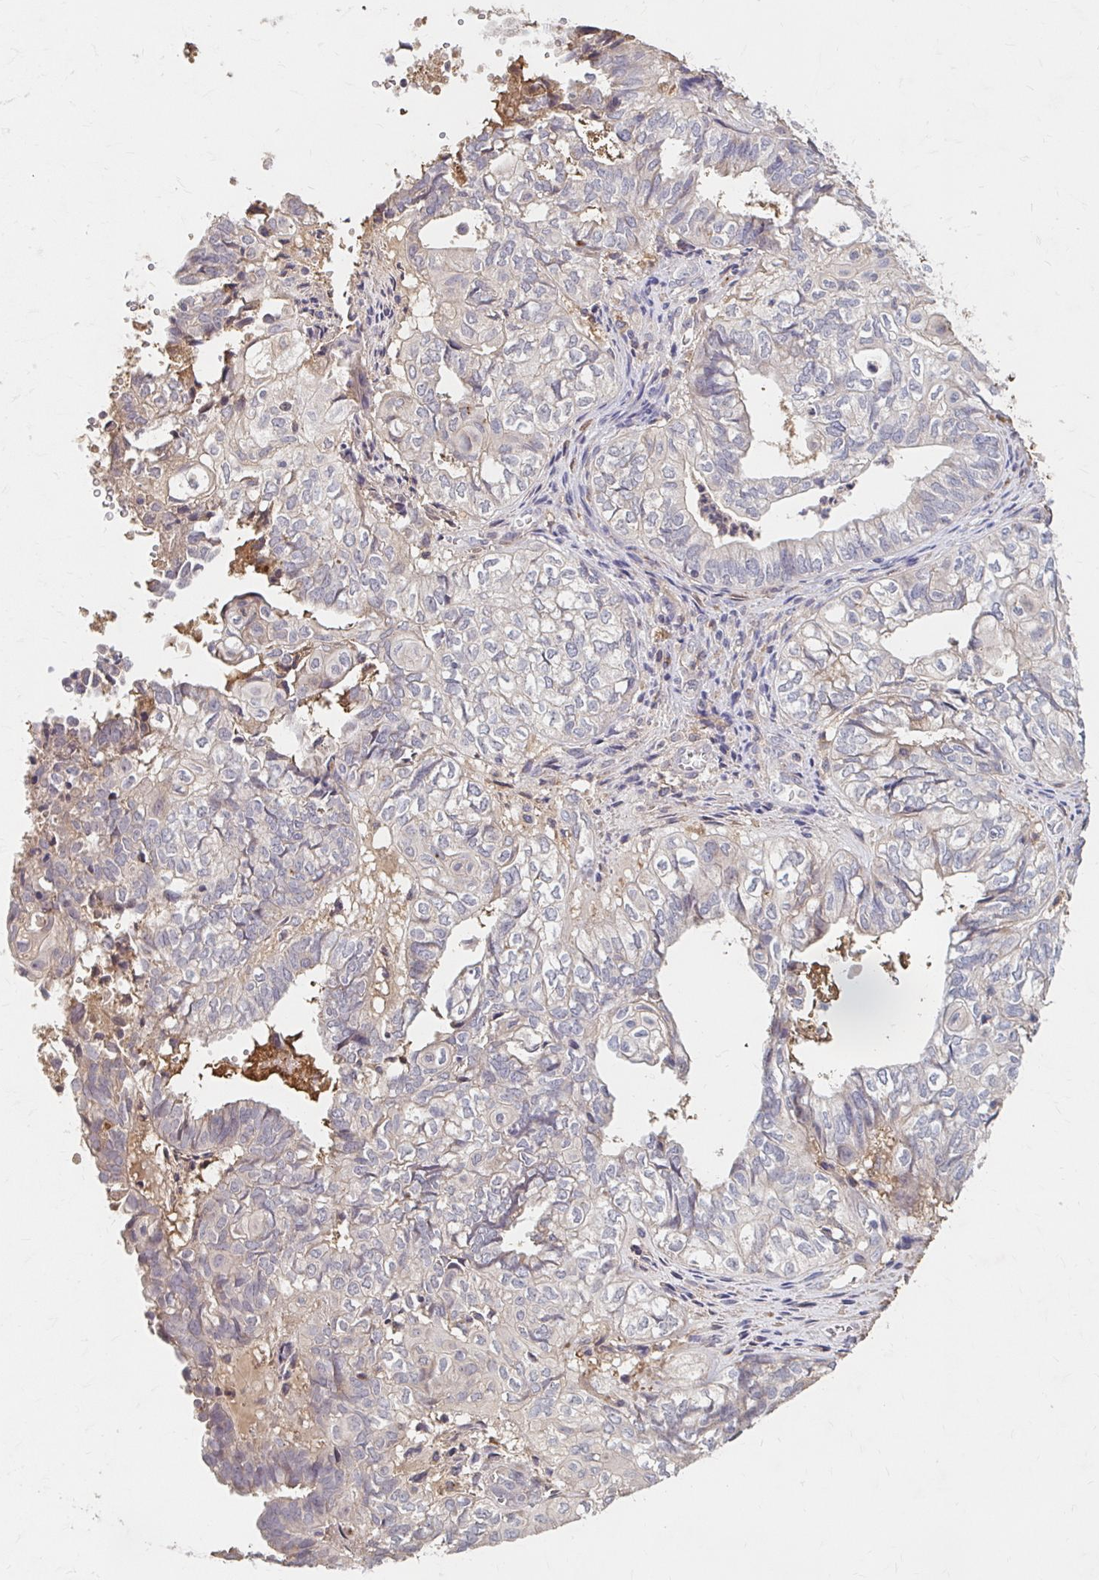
{"staining": {"intensity": "negative", "quantity": "none", "location": "none"}, "tissue": "ovarian cancer", "cell_type": "Tumor cells", "image_type": "cancer", "snomed": [{"axis": "morphology", "description": "Carcinoma, endometroid"}, {"axis": "topography", "description": "Ovary"}], "caption": "Ovarian cancer (endometroid carcinoma) was stained to show a protein in brown. There is no significant expression in tumor cells.", "gene": "HMGCS2", "patient": {"sex": "female", "age": 64}}